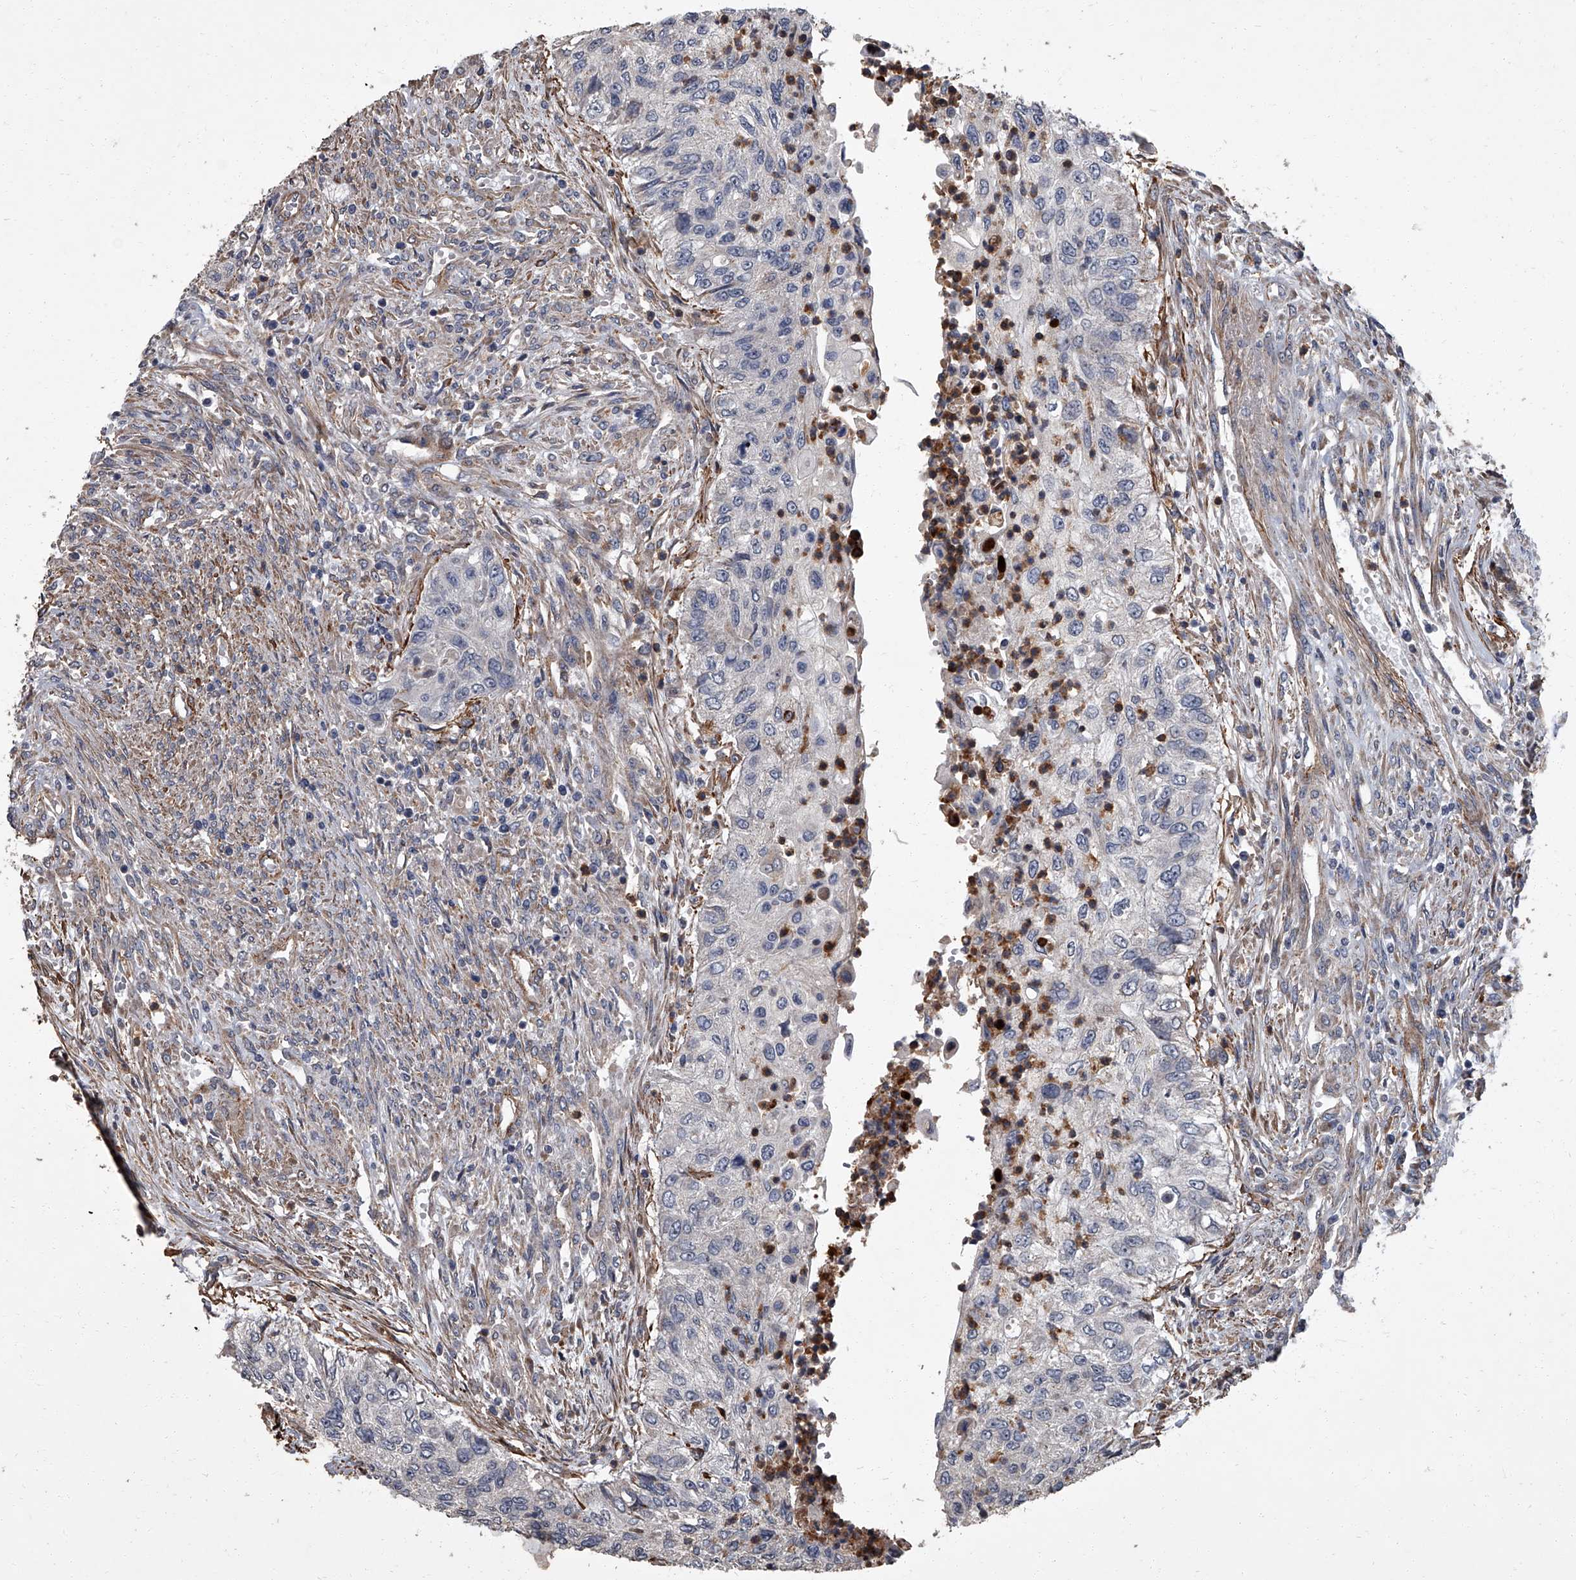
{"staining": {"intensity": "negative", "quantity": "none", "location": "none"}, "tissue": "urothelial cancer", "cell_type": "Tumor cells", "image_type": "cancer", "snomed": [{"axis": "morphology", "description": "Urothelial carcinoma, High grade"}, {"axis": "topography", "description": "Urinary bladder"}], "caption": "This is an immunohistochemistry image of human high-grade urothelial carcinoma. There is no positivity in tumor cells.", "gene": "SIRT4", "patient": {"sex": "female", "age": 60}}